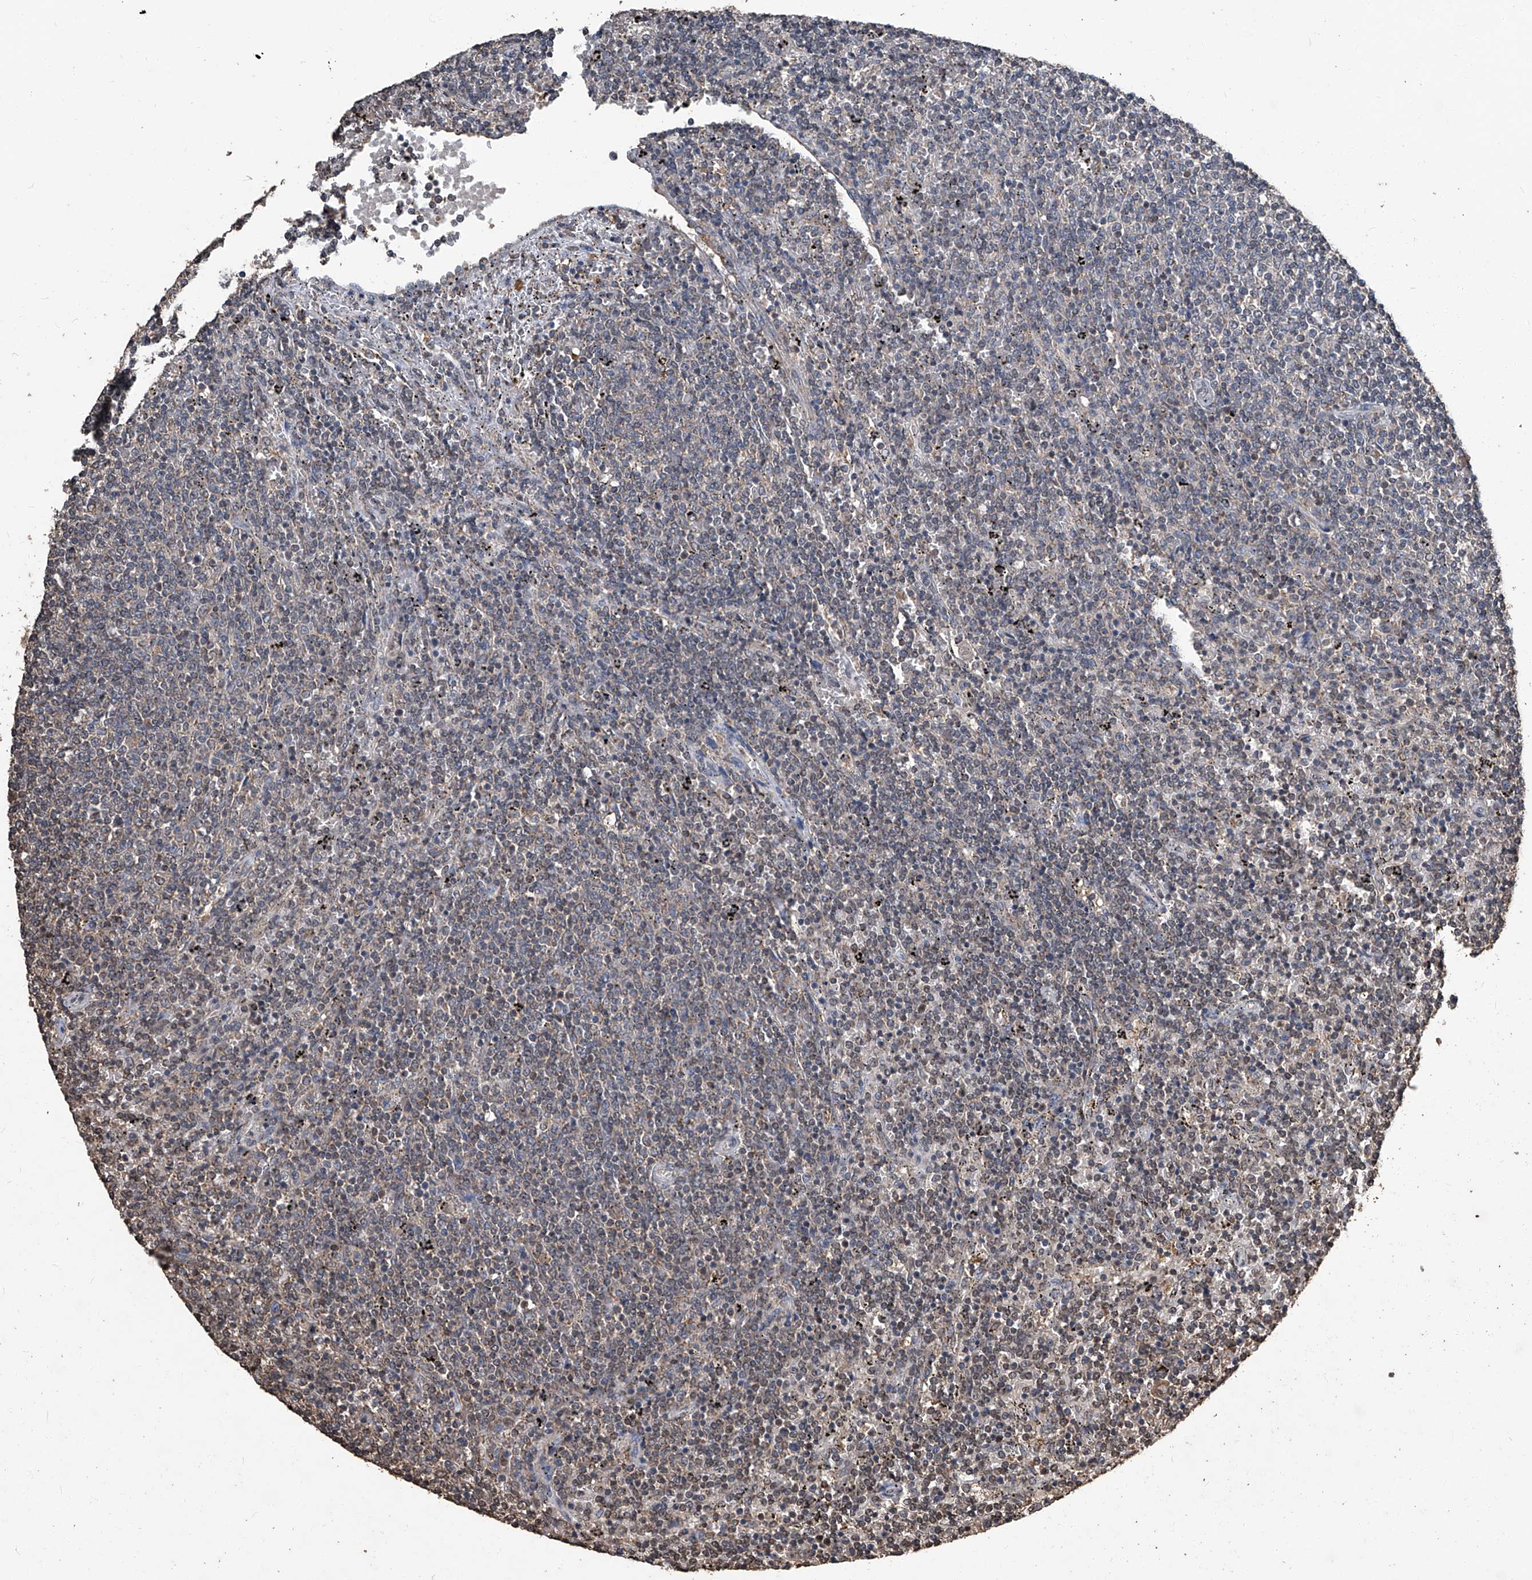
{"staining": {"intensity": "weak", "quantity": "25%-75%", "location": "cytoplasmic/membranous"}, "tissue": "lymphoma", "cell_type": "Tumor cells", "image_type": "cancer", "snomed": [{"axis": "morphology", "description": "Malignant lymphoma, non-Hodgkin's type, Low grade"}, {"axis": "topography", "description": "Spleen"}], "caption": "Low-grade malignant lymphoma, non-Hodgkin's type stained for a protein (brown) displays weak cytoplasmic/membranous positive expression in about 25%-75% of tumor cells.", "gene": "STARD7", "patient": {"sex": "female", "age": 50}}